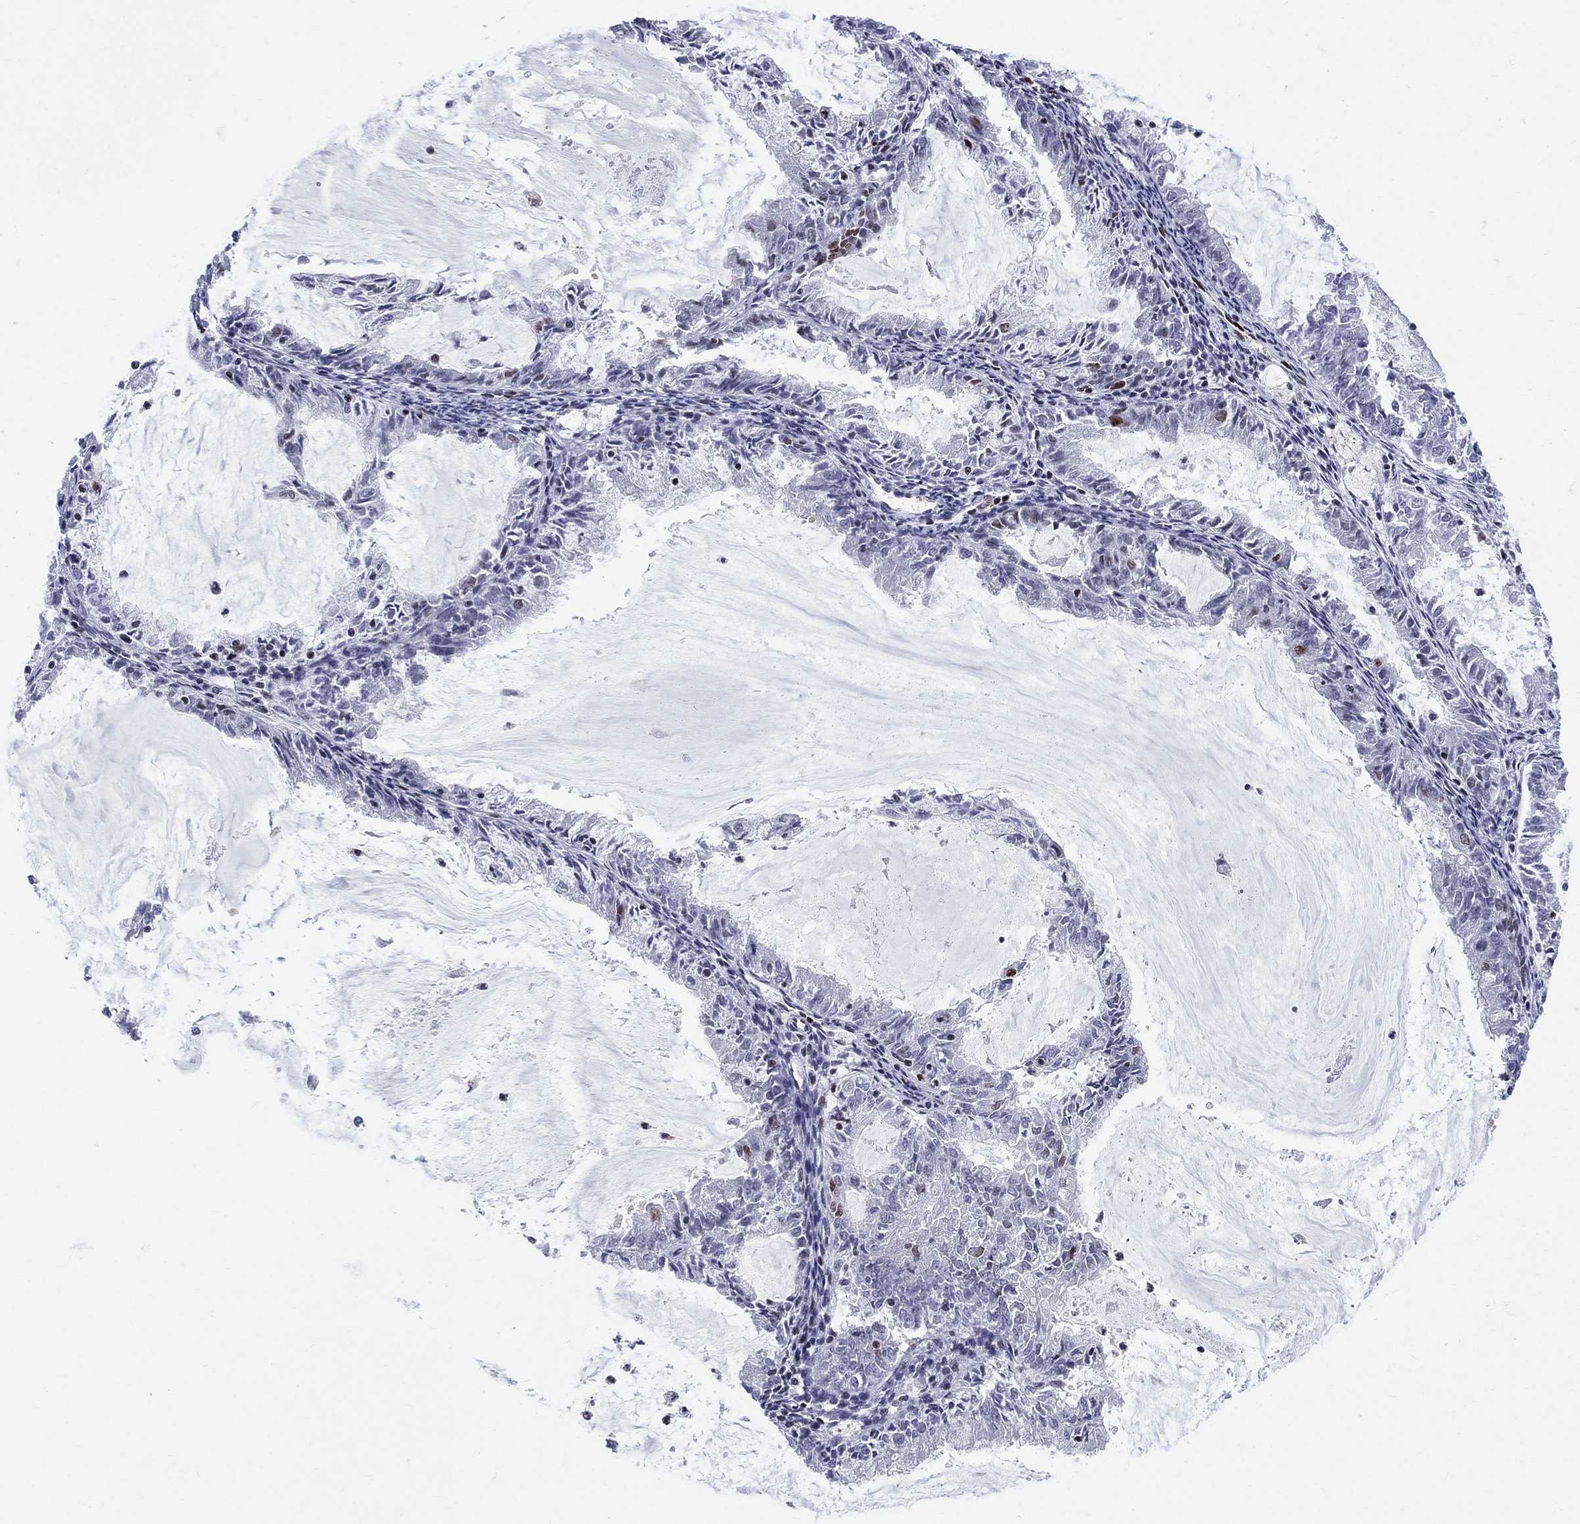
{"staining": {"intensity": "moderate", "quantity": "<25%", "location": "nuclear"}, "tissue": "endometrial cancer", "cell_type": "Tumor cells", "image_type": "cancer", "snomed": [{"axis": "morphology", "description": "Adenocarcinoma, NOS"}, {"axis": "topography", "description": "Endometrium"}], "caption": "There is low levels of moderate nuclear positivity in tumor cells of endometrial cancer, as demonstrated by immunohistochemical staining (brown color).", "gene": "ZNHIT3", "patient": {"sex": "female", "age": 57}}